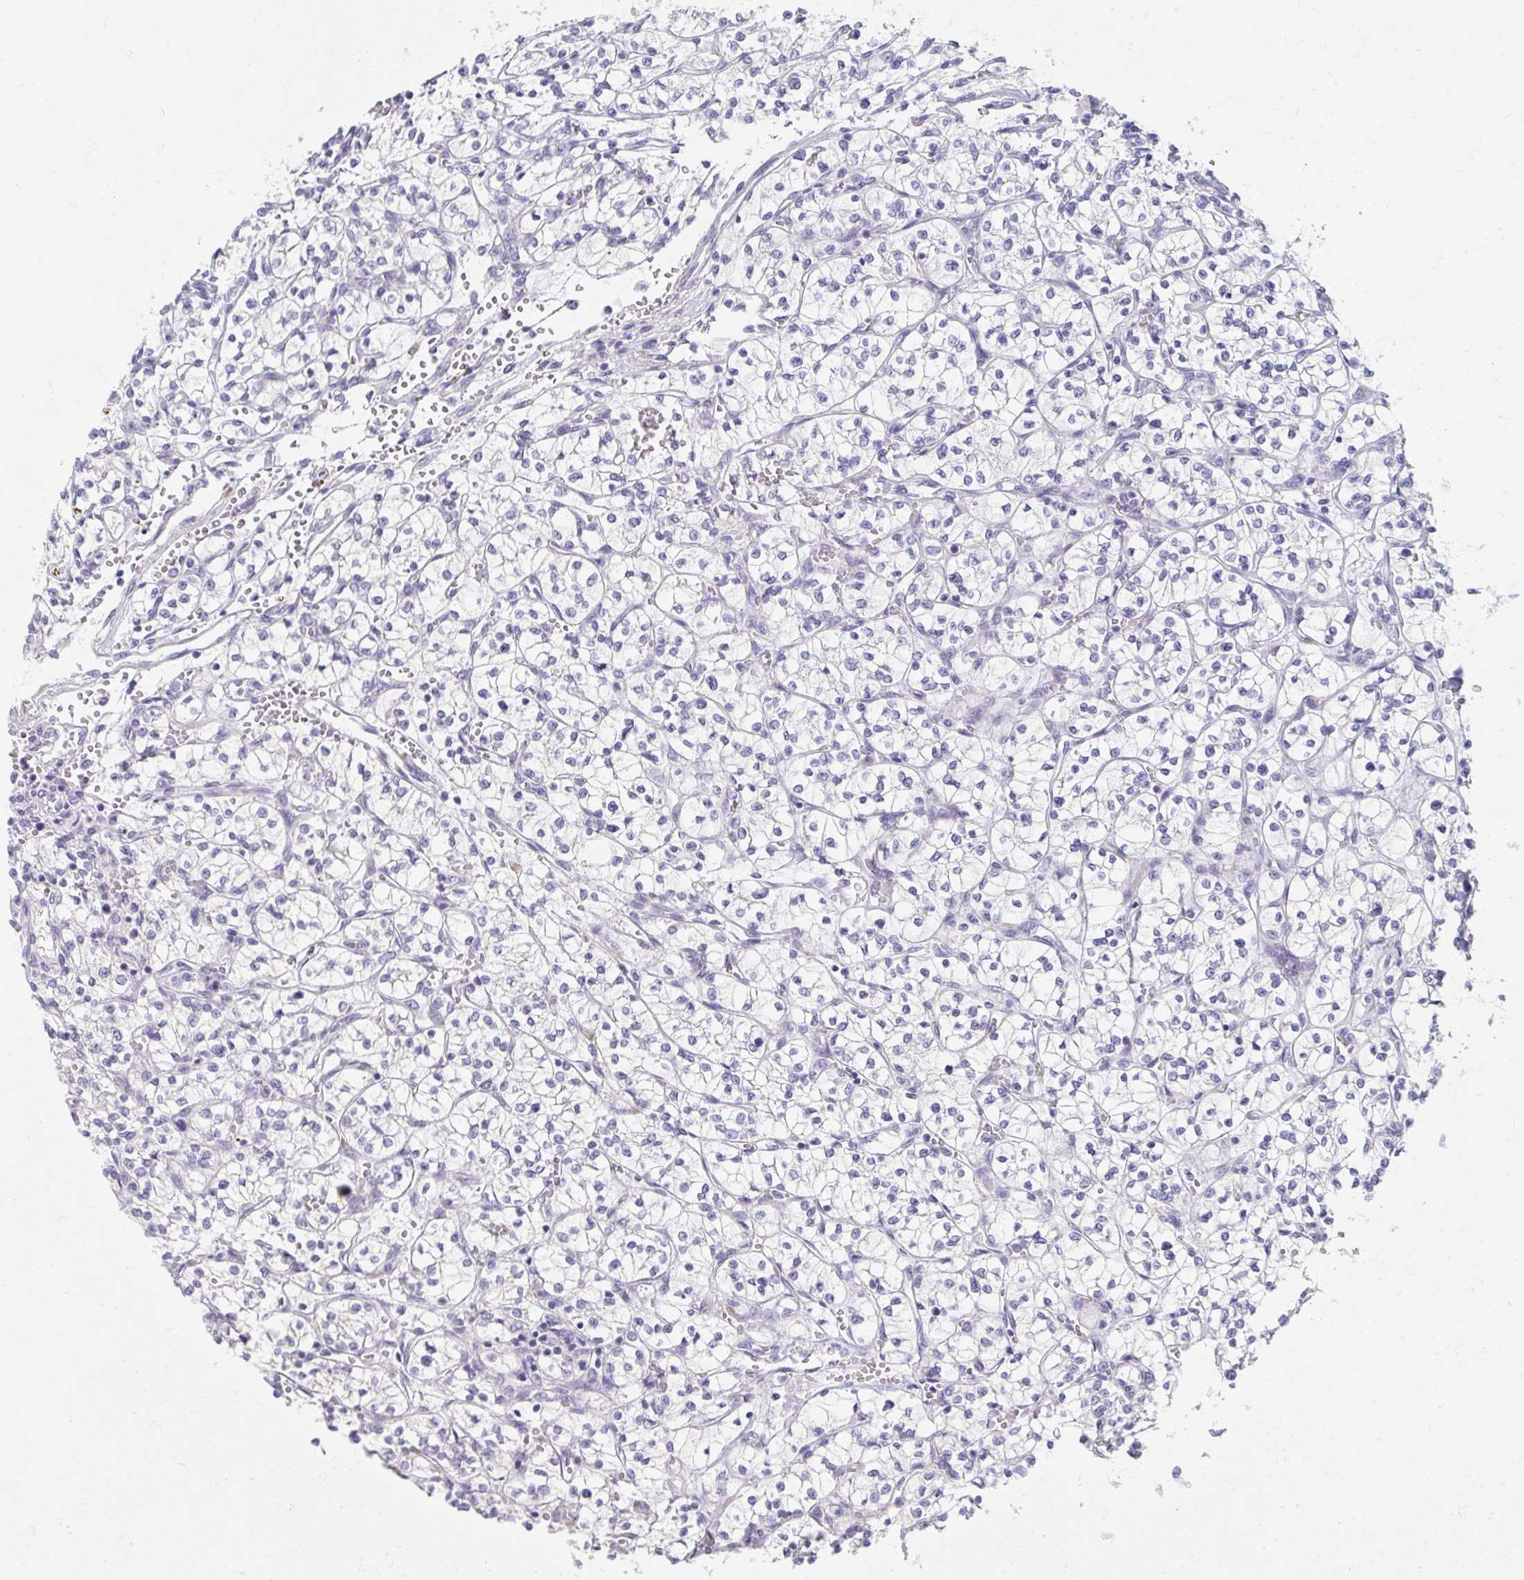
{"staining": {"intensity": "negative", "quantity": "none", "location": "none"}, "tissue": "renal cancer", "cell_type": "Tumor cells", "image_type": "cancer", "snomed": [{"axis": "morphology", "description": "Adenocarcinoma, NOS"}, {"axis": "topography", "description": "Kidney"}], "caption": "The micrograph exhibits no significant positivity in tumor cells of adenocarcinoma (renal). (DAB (3,3'-diaminobenzidine) immunohistochemistry with hematoxylin counter stain).", "gene": "MYLK2", "patient": {"sex": "female", "age": 64}}